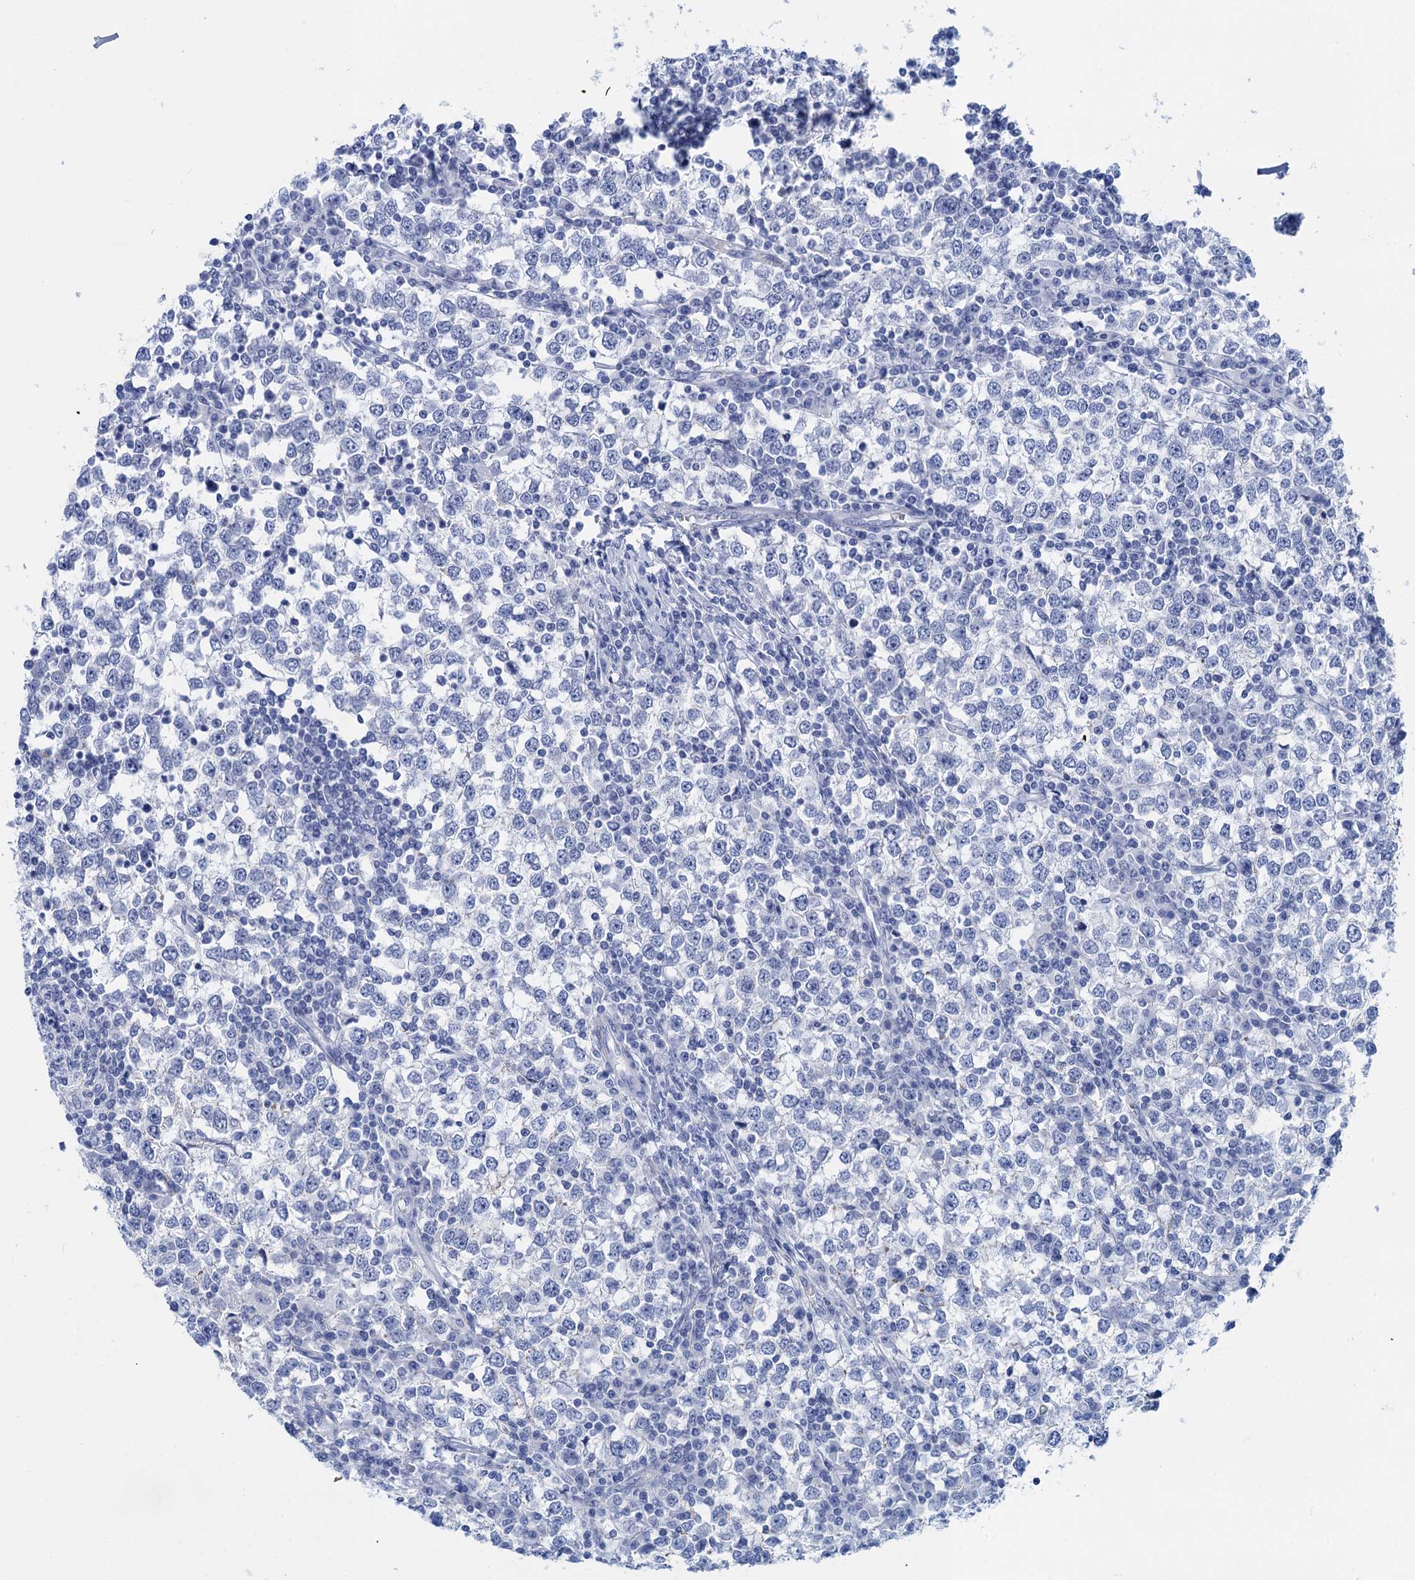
{"staining": {"intensity": "negative", "quantity": "none", "location": "none"}, "tissue": "testis cancer", "cell_type": "Tumor cells", "image_type": "cancer", "snomed": [{"axis": "morphology", "description": "Seminoma, NOS"}, {"axis": "topography", "description": "Testis"}], "caption": "This is an IHC histopathology image of human testis seminoma. There is no expression in tumor cells.", "gene": "CALML5", "patient": {"sex": "male", "age": 65}}